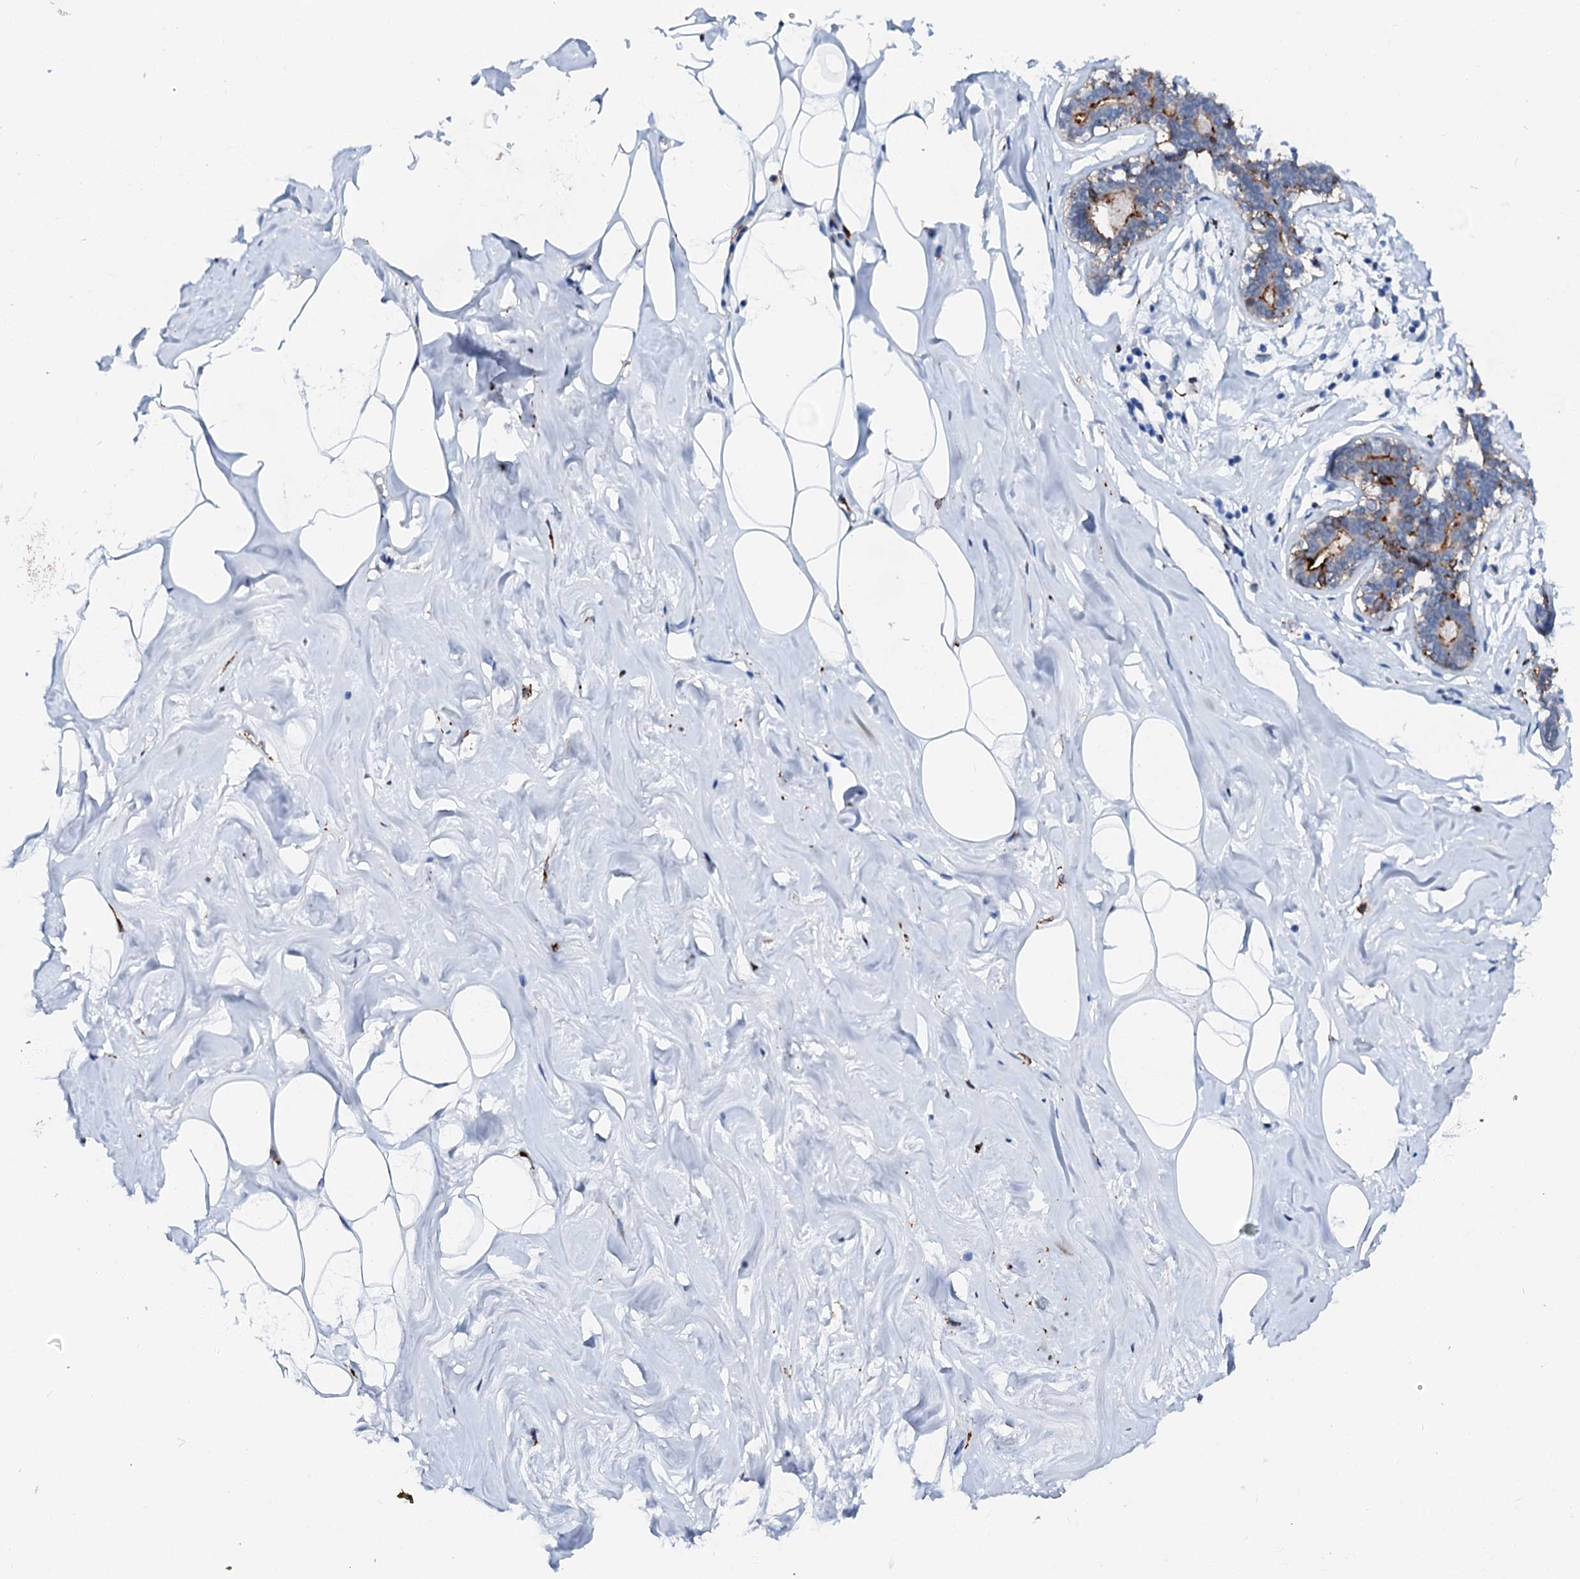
{"staining": {"intensity": "moderate", "quantity": "<25%", "location": "cytoplasmic/membranous"}, "tissue": "adipose tissue", "cell_type": "Adipocytes", "image_type": "normal", "snomed": [{"axis": "morphology", "description": "Normal tissue, NOS"}, {"axis": "morphology", "description": "Fibrosis, NOS"}, {"axis": "topography", "description": "Breast"}, {"axis": "topography", "description": "Adipose tissue"}], "caption": "High-power microscopy captured an IHC photomicrograph of benign adipose tissue, revealing moderate cytoplasmic/membranous positivity in about <25% of adipocytes.", "gene": "MED13L", "patient": {"sex": "female", "age": 39}}